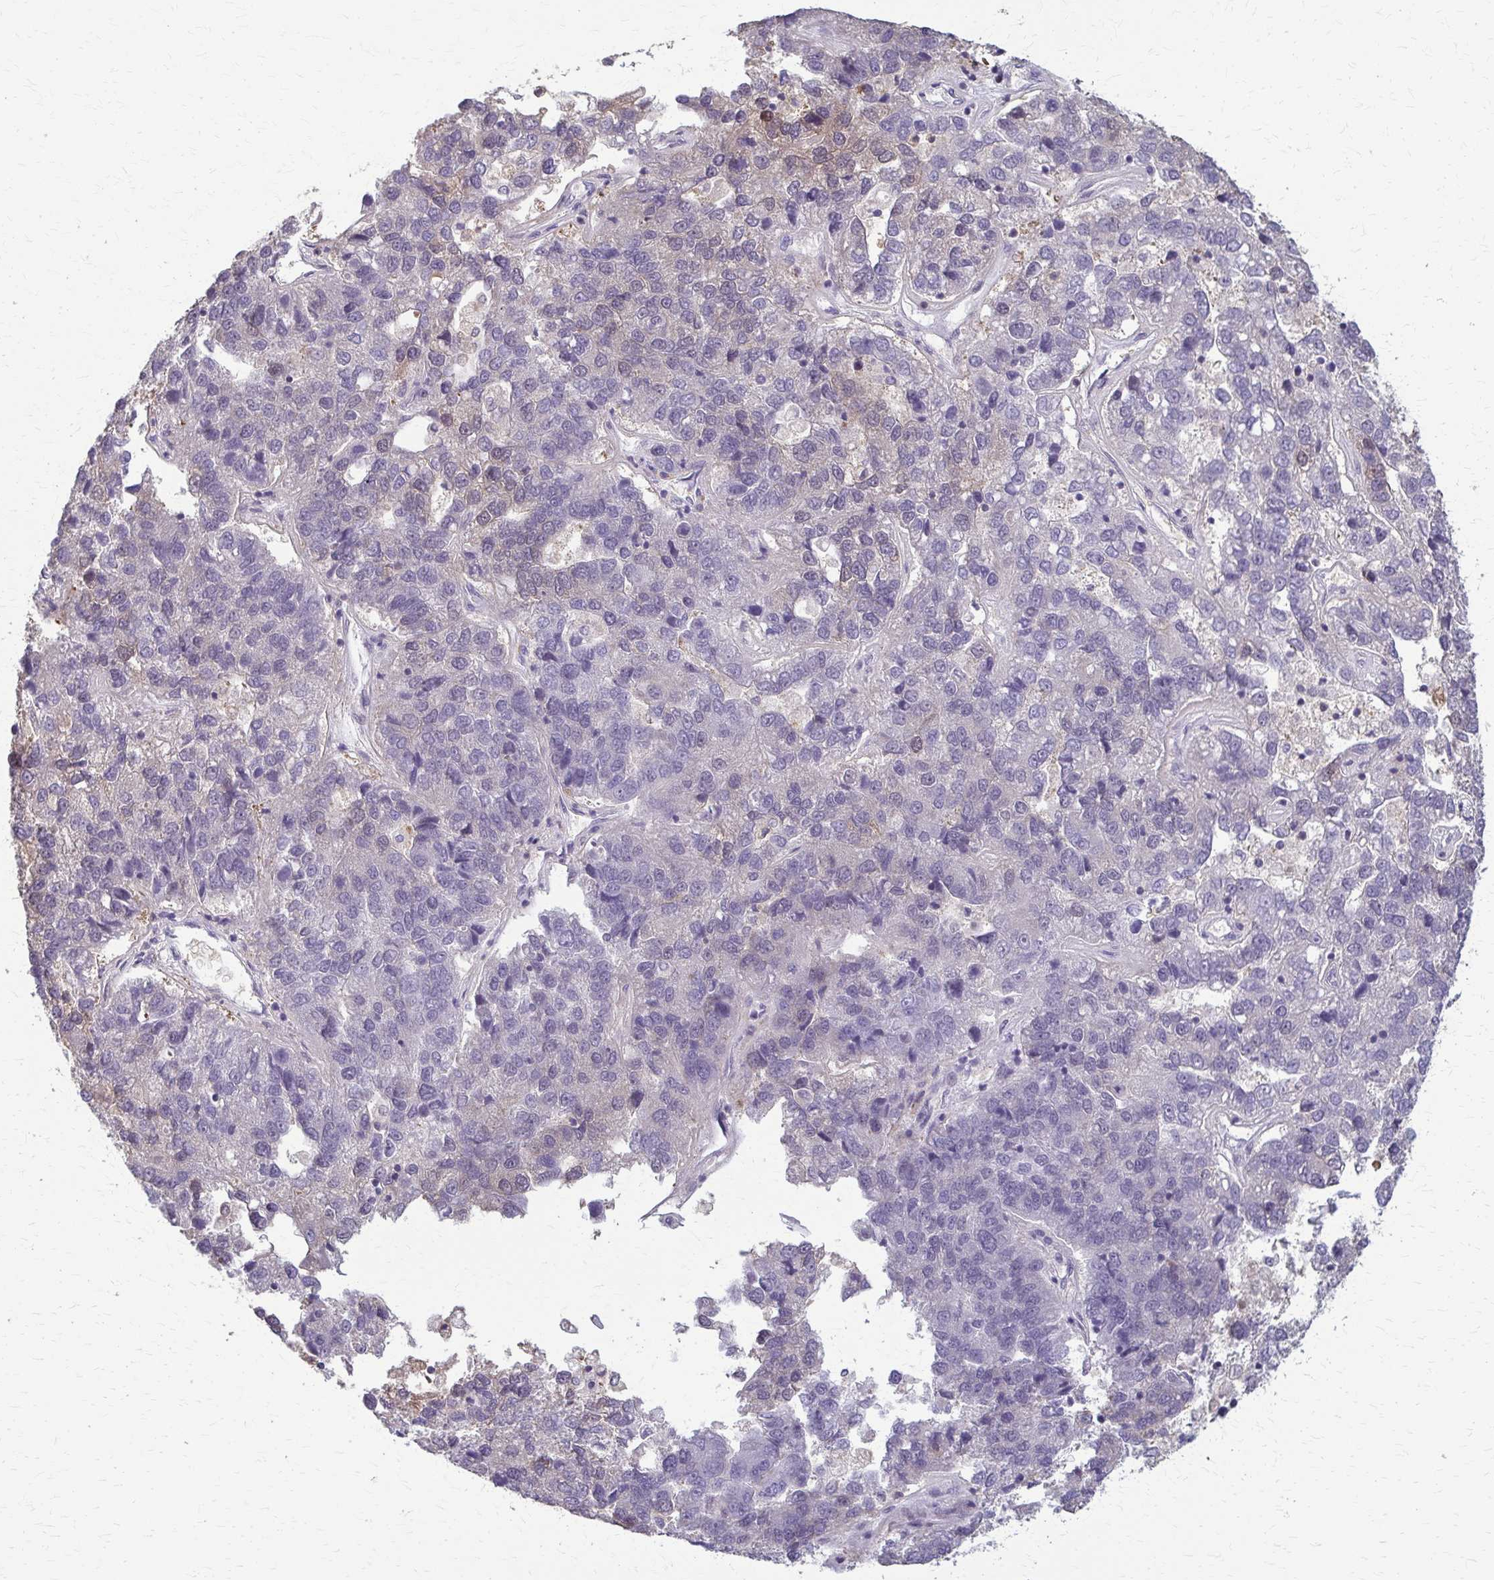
{"staining": {"intensity": "negative", "quantity": "none", "location": "none"}, "tissue": "pancreatic cancer", "cell_type": "Tumor cells", "image_type": "cancer", "snomed": [{"axis": "morphology", "description": "Adenocarcinoma, NOS"}, {"axis": "topography", "description": "Pancreas"}], "caption": "IHC of adenocarcinoma (pancreatic) reveals no positivity in tumor cells.", "gene": "ZNF34", "patient": {"sex": "female", "age": 61}}